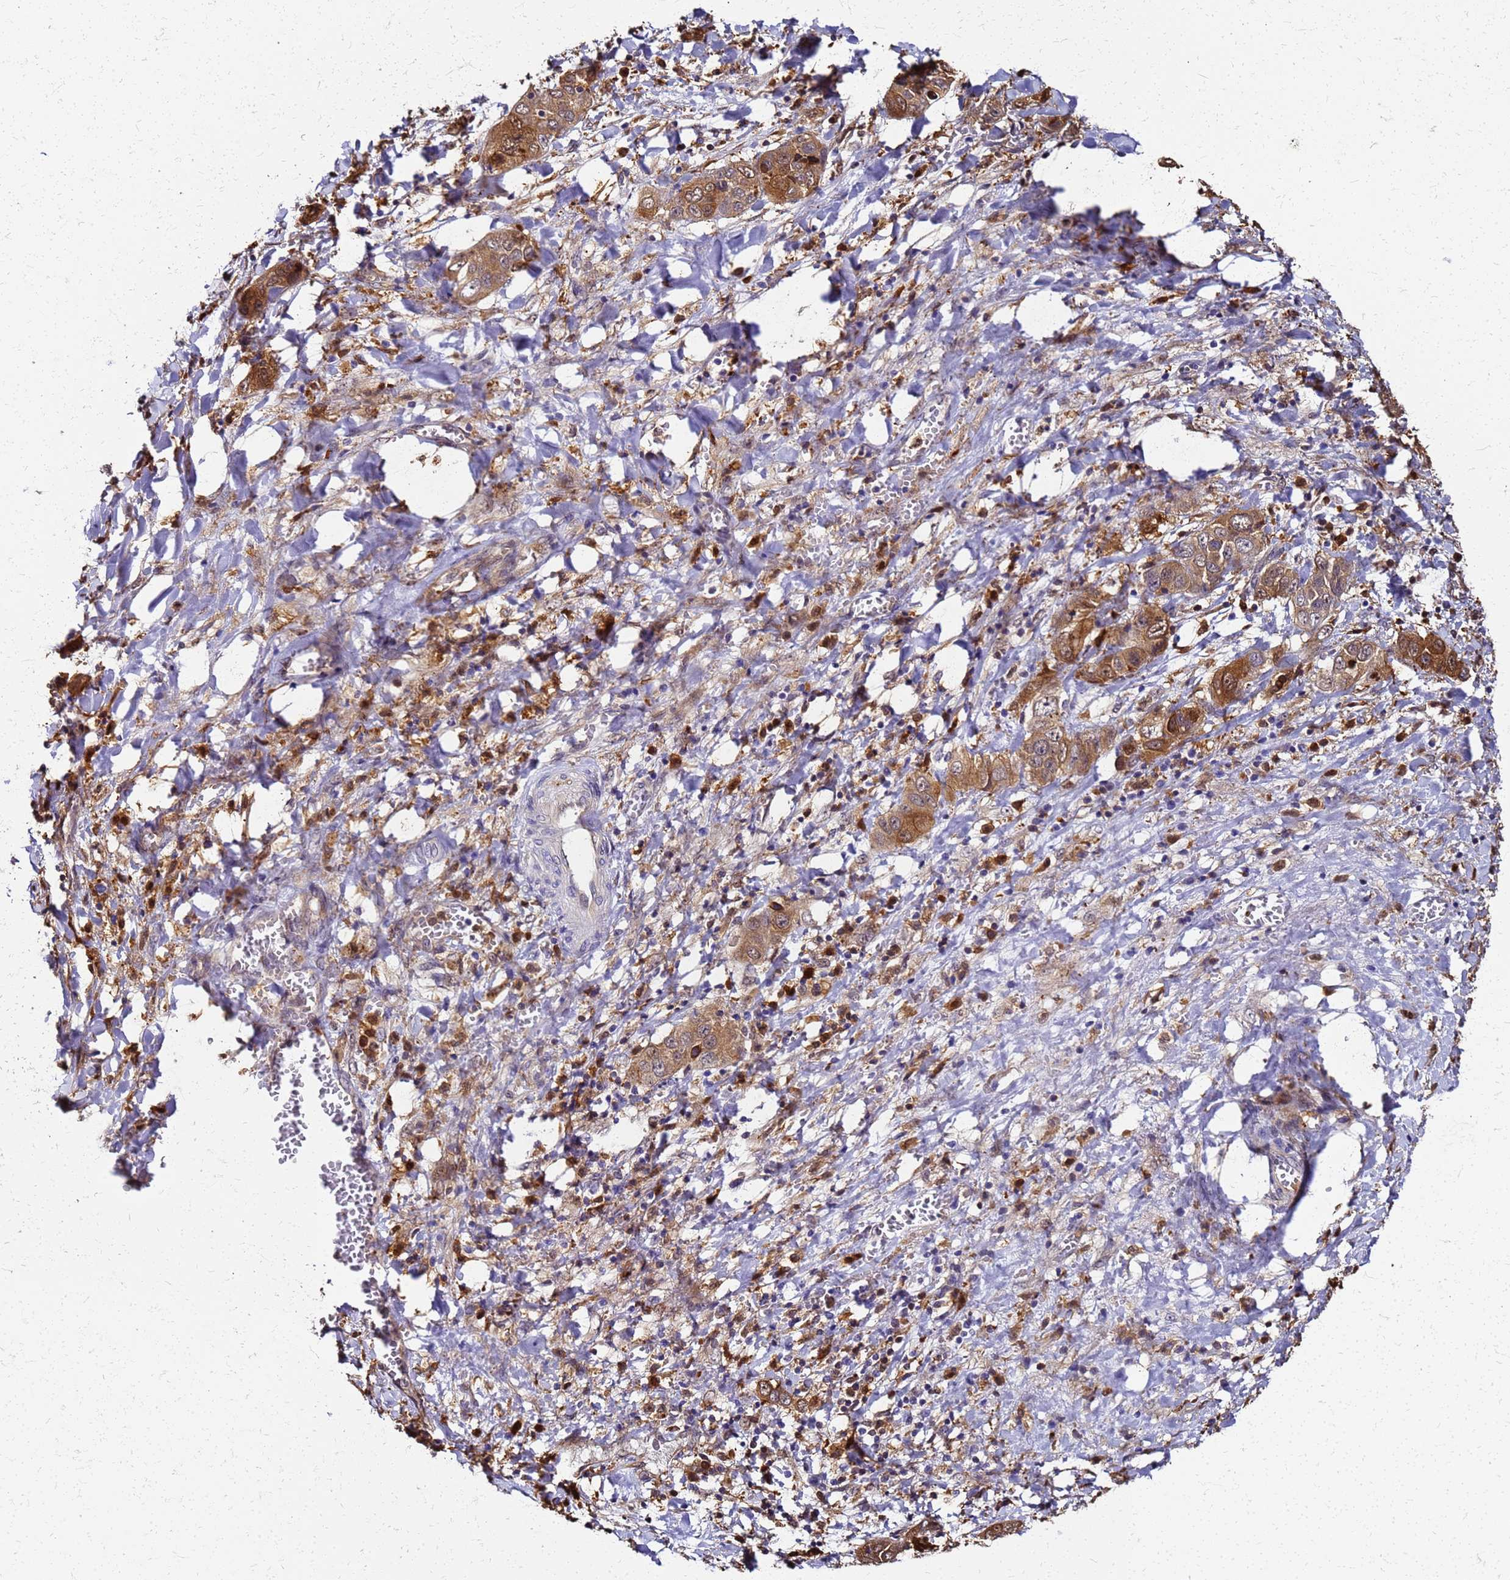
{"staining": {"intensity": "moderate", "quantity": ">75%", "location": "cytoplasmic/membranous"}, "tissue": "liver cancer", "cell_type": "Tumor cells", "image_type": "cancer", "snomed": [{"axis": "morphology", "description": "Cholangiocarcinoma"}, {"axis": "topography", "description": "Liver"}], "caption": "The photomicrograph reveals immunohistochemical staining of cholangiocarcinoma (liver). There is moderate cytoplasmic/membranous expression is present in approximately >75% of tumor cells.", "gene": "S100A11", "patient": {"sex": "female", "age": 52}}